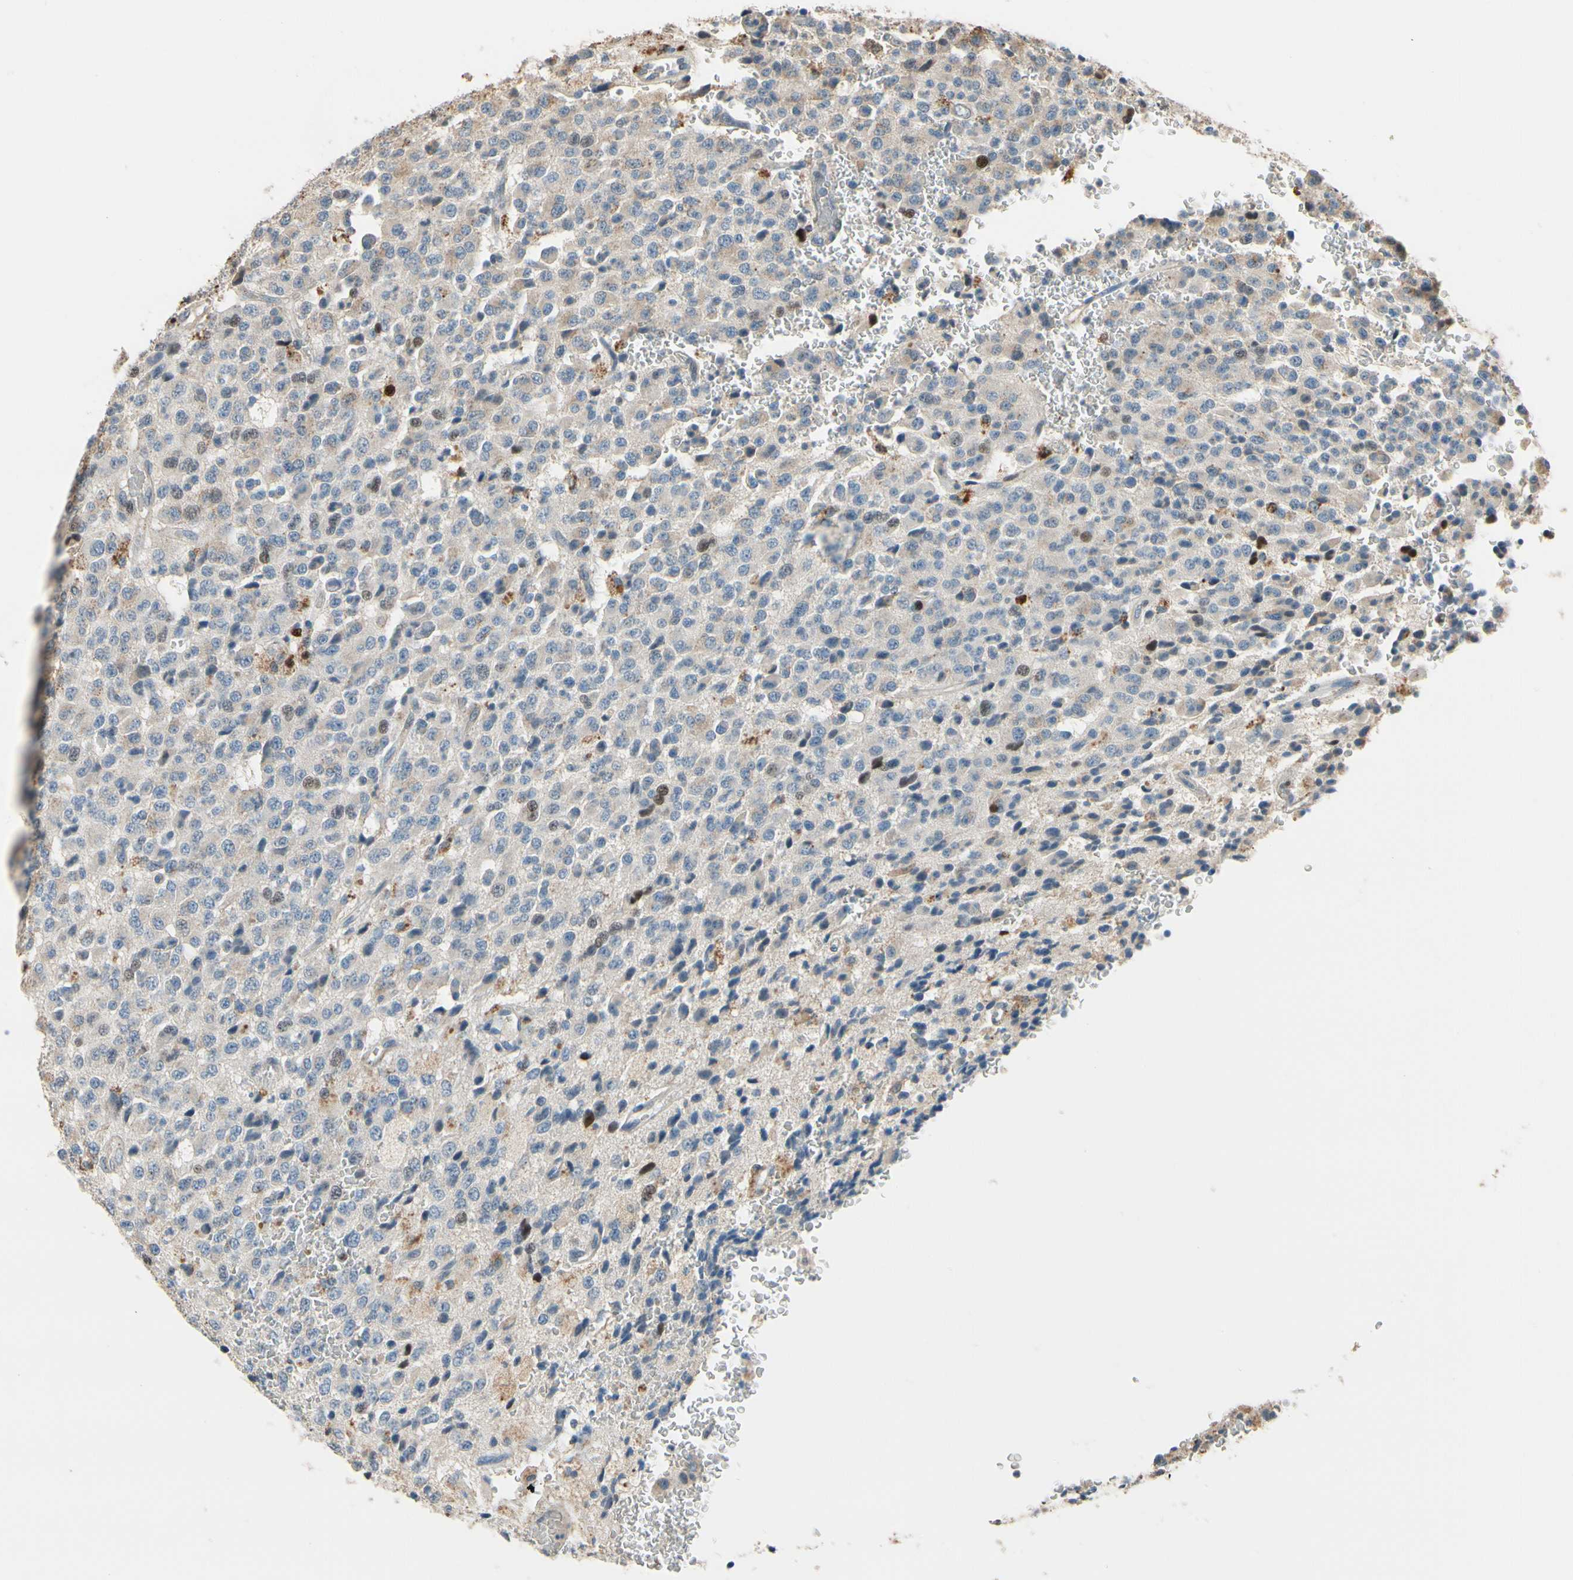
{"staining": {"intensity": "moderate", "quantity": "<25%", "location": "nuclear"}, "tissue": "glioma", "cell_type": "Tumor cells", "image_type": "cancer", "snomed": [{"axis": "morphology", "description": "Glioma, malignant, High grade"}, {"axis": "topography", "description": "pancreas cauda"}], "caption": "The image reveals a brown stain indicating the presence of a protein in the nuclear of tumor cells in glioma.", "gene": "ZKSCAN4", "patient": {"sex": "male", "age": 60}}